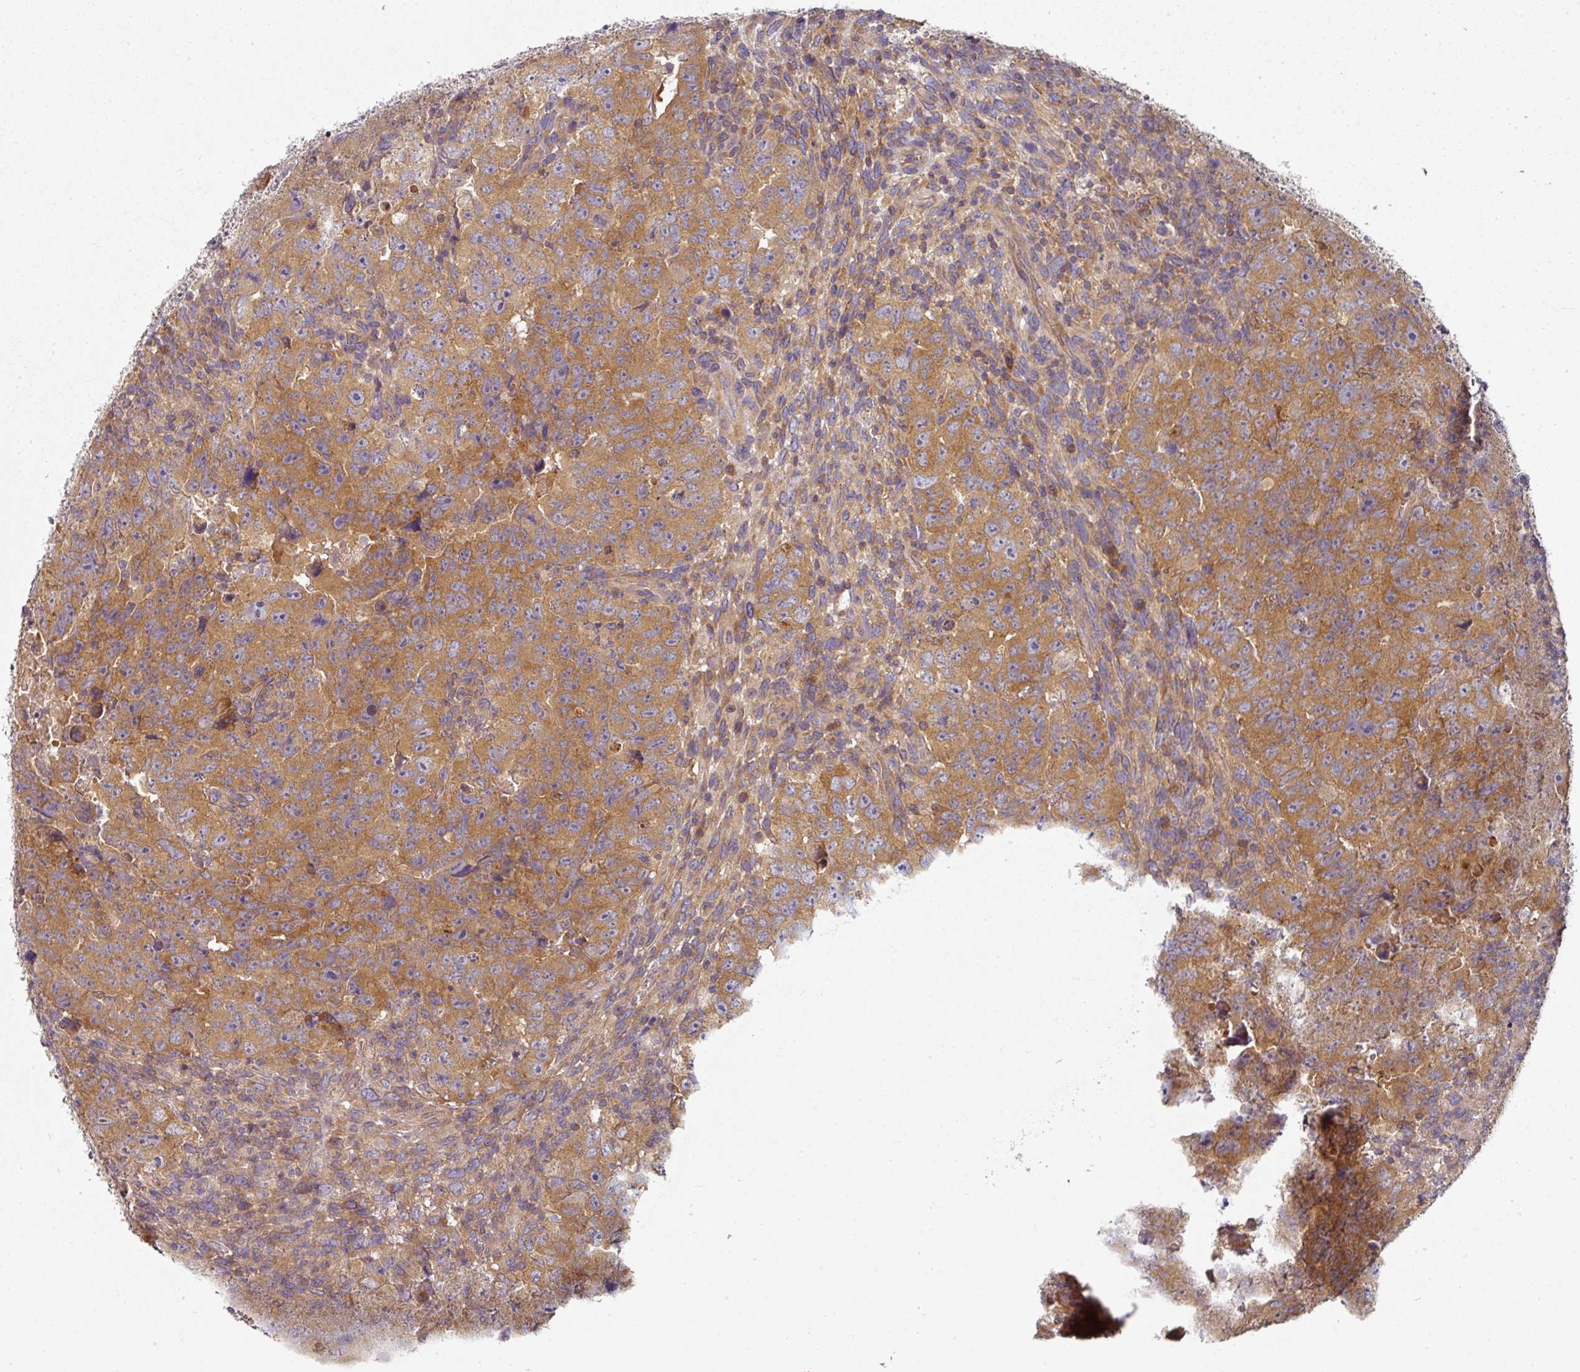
{"staining": {"intensity": "moderate", "quantity": ">75%", "location": "cytoplasmic/membranous"}, "tissue": "testis cancer", "cell_type": "Tumor cells", "image_type": "cancer", "snomed": [{"axis": "morphology", "description": "Carcinoma, Embryonal, NOS"}, {"axis": "topography", "description": "Testis"}], "caption": "An immunohistochemistry (IHC) image of tumor tissue is shown. Protein staining in brown shows moderate cytoplasmic/membranous positivity in embryonal carcinoma (testis) within tumor cells. (Stains: DAB (3,3'-diaminobenzidine) in brown, nuclei in blue, Microscopy: brightfield microscopy at high magnification).", "gene": "MAP2K2", "patient": {"sex": "male", "age": 24}}